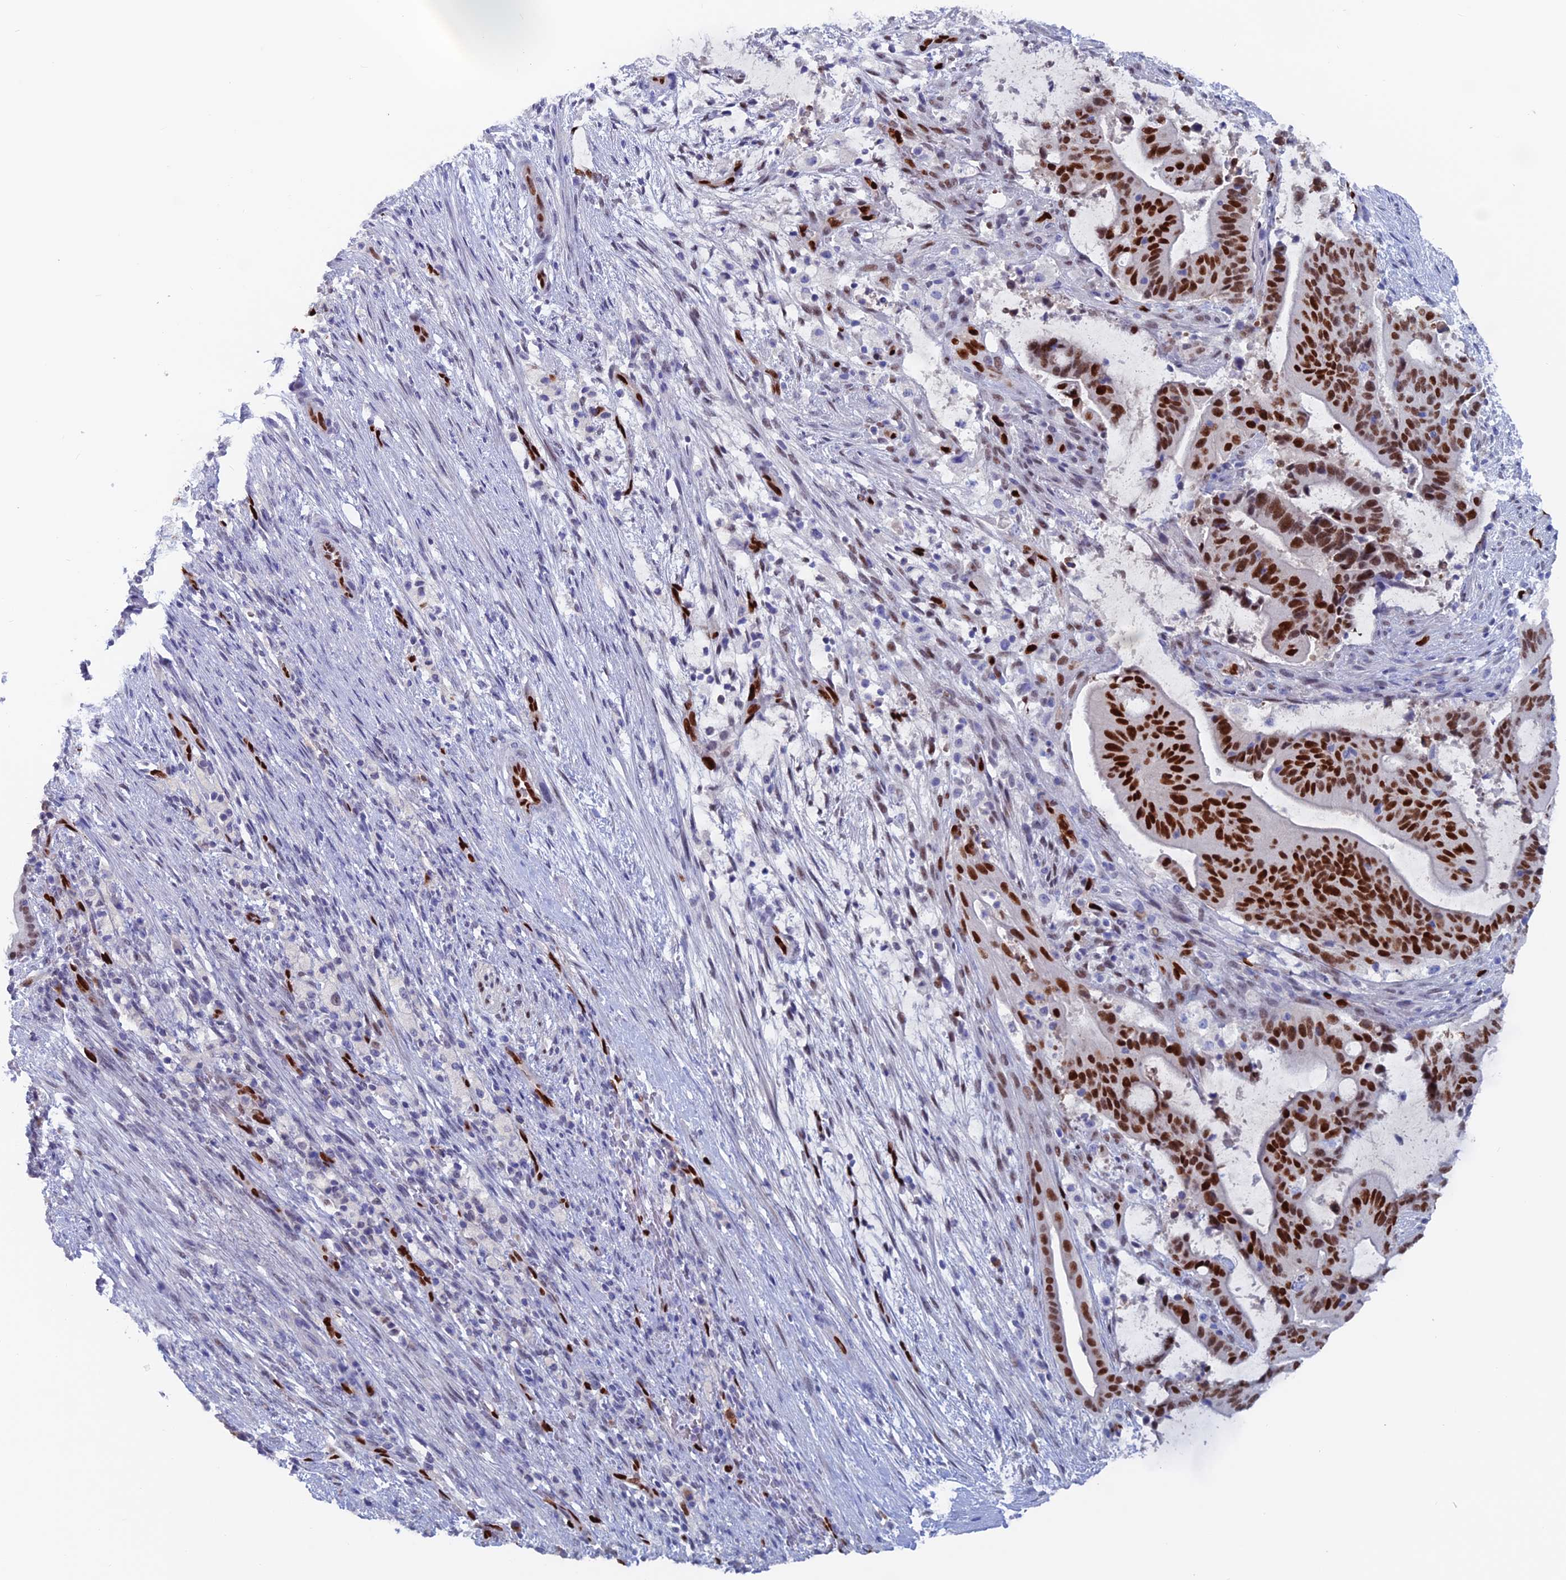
{"staining": {"intensity": "strong", "quantity": ">75%", "location": "nuclear"}, "tissue": "liver cancer", "cell_type": "Tumor cells", "image_type": "cancer", "snomed": [{"axis": "morphology", "description": "Normal tissue, NOS"}, {"axis": "morphology", "description": "Cholangiocarcinoma"}, {"axis": "topography", "description": "Liver"}, {"axis": "topography", "description": "Peripheral nerve tissue"}], "caption": "IHC micrograph of human liver cholangiocarcinoma stained for a protein (brown), which reveals high levels of strong nuclear staining in about >75% of tumor cells.", "gene": "NOL4L", "patient": {"sex": "female", "age": 73}}